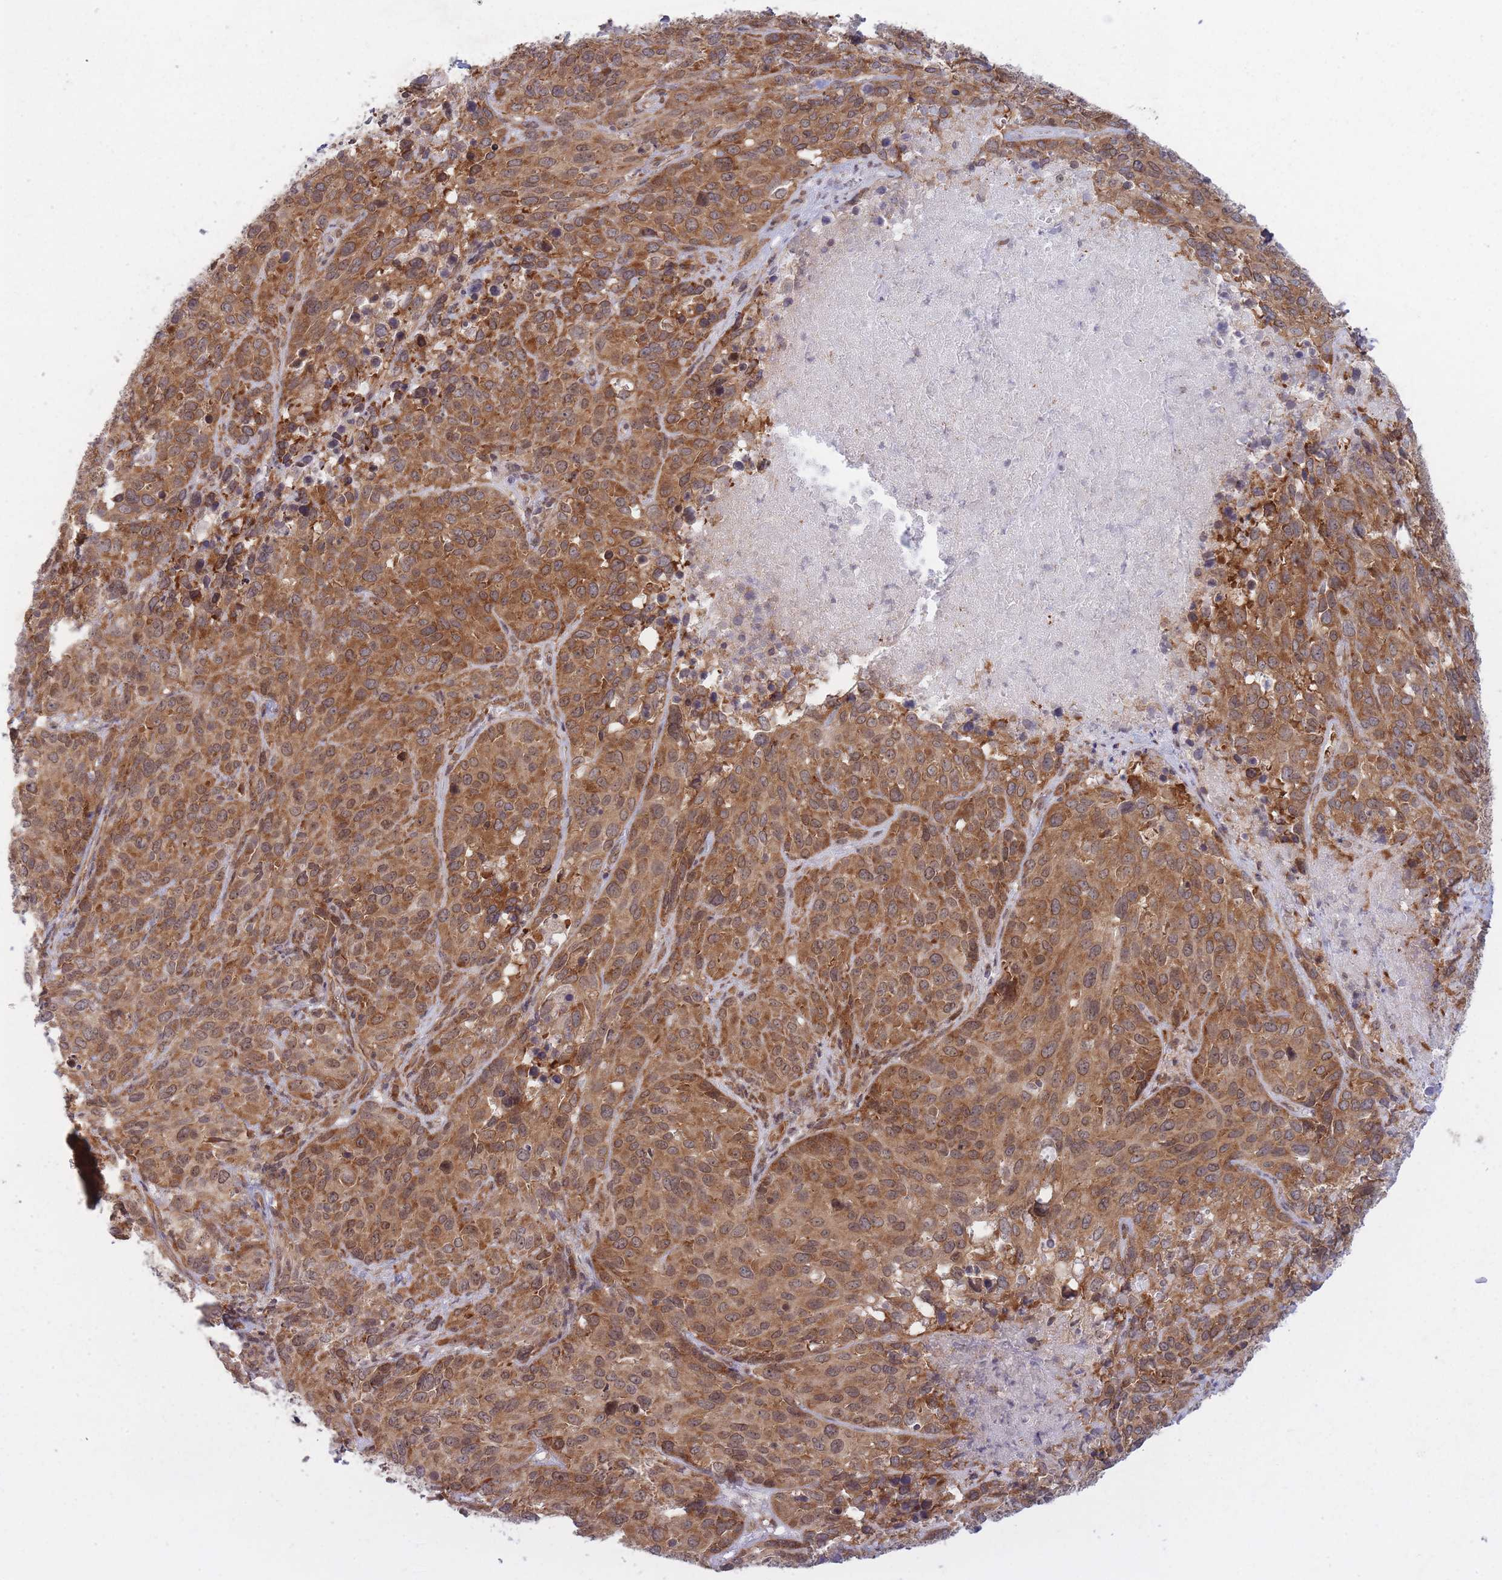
{"staining": {"intensity": "moderate", "quantity": ">75%", "location": "cytoplasmic/membranous,nuclear"}, "tissue": "cervical cancer", "cell_type": "Tumor cells", "image_type": "cancer", "snomed": [{"axis": "morphology", "description": "Squamous cell carcinoma, NOS"}, {"axis": "topography", "description": "Cervix"}], "caption": "This photomicrograph reveals IHC staining of human squamous cell carcinoma (cervical), with medium moderate cytoplasmic/membranous and nuclear expression in approximately >75% of tumor cells.", "gene": "CCDC124", "patient": {"sex": "female", "age": 51}}